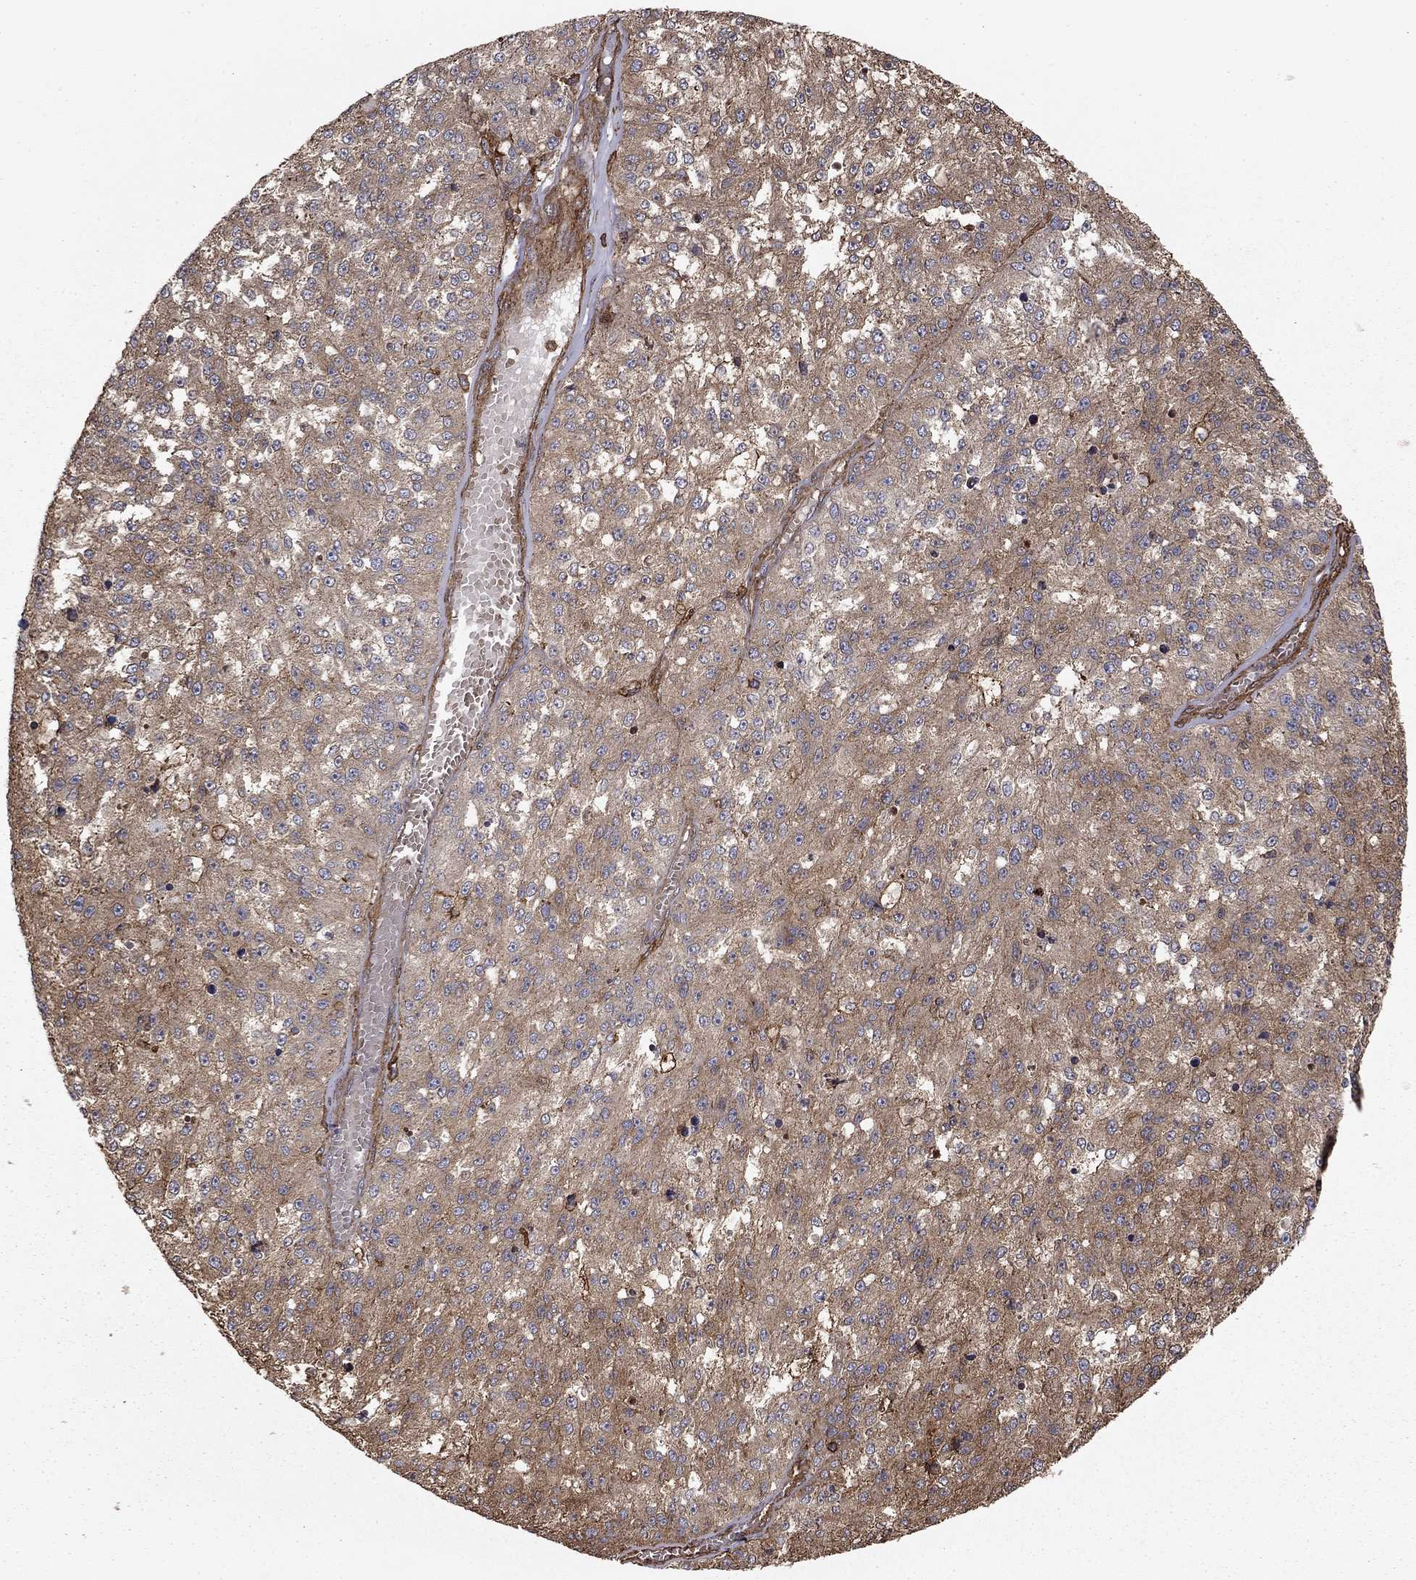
{"staining": {"intensity": "weak", "quantity": "<25%", "location": "cytoplasmic/membranous"}, "tissue": "melanoma", "cell_type": "Tumor cells", "image_type": "cancer", "snomed": [{"axis": "morphology", "description": "Malignant melanoma, Metastatic site"}, {"axis": "topography", "description": "Lymph node"}], "caption": "IHC of human melanoma reveals no staining in tumor cells.", "gene": "HABP4", "patient": {"sex": "female", "age": 64}}